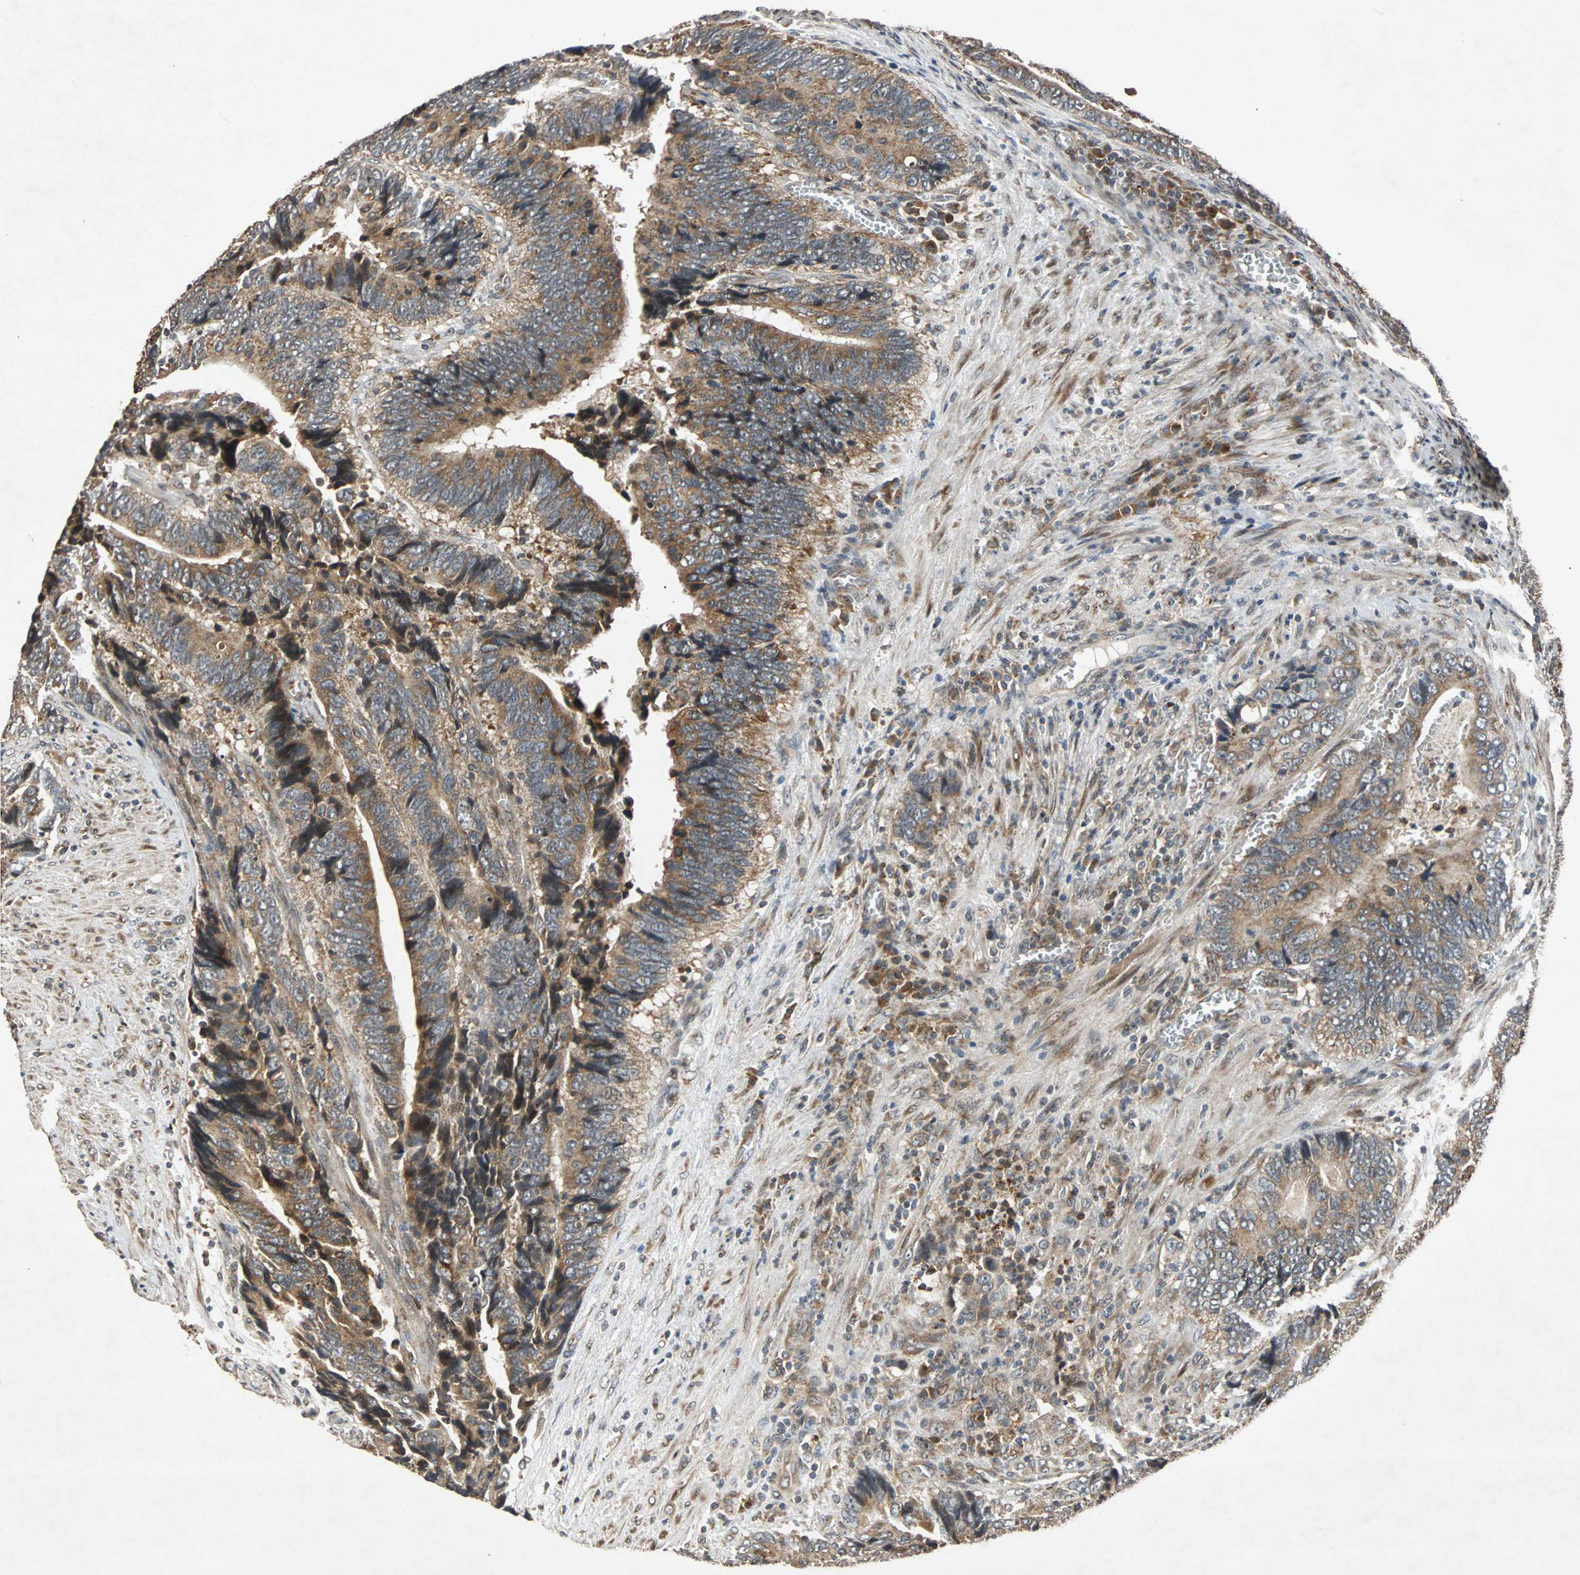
{"staining": {"intensity": "moderate", "quantity": ">75%", "location": "cytoplasmic/membranous"}, "tissue": "colorectal cancer", "cell_type": "Tumor cells", "image_type": "cancer", "snomed": [{"axis": "morphology", "description": "Adenocarcinoma, NOS"}, {"axis": "topography", "description": "Colon"}], "caption": "Tumor cells display moderate cytoplasmic/membranous expression in about >75% of cells in colorectal cancer (adenocarcinoma).", "gene": "USP31", "patient": {"sex": "male", "age": 72}}